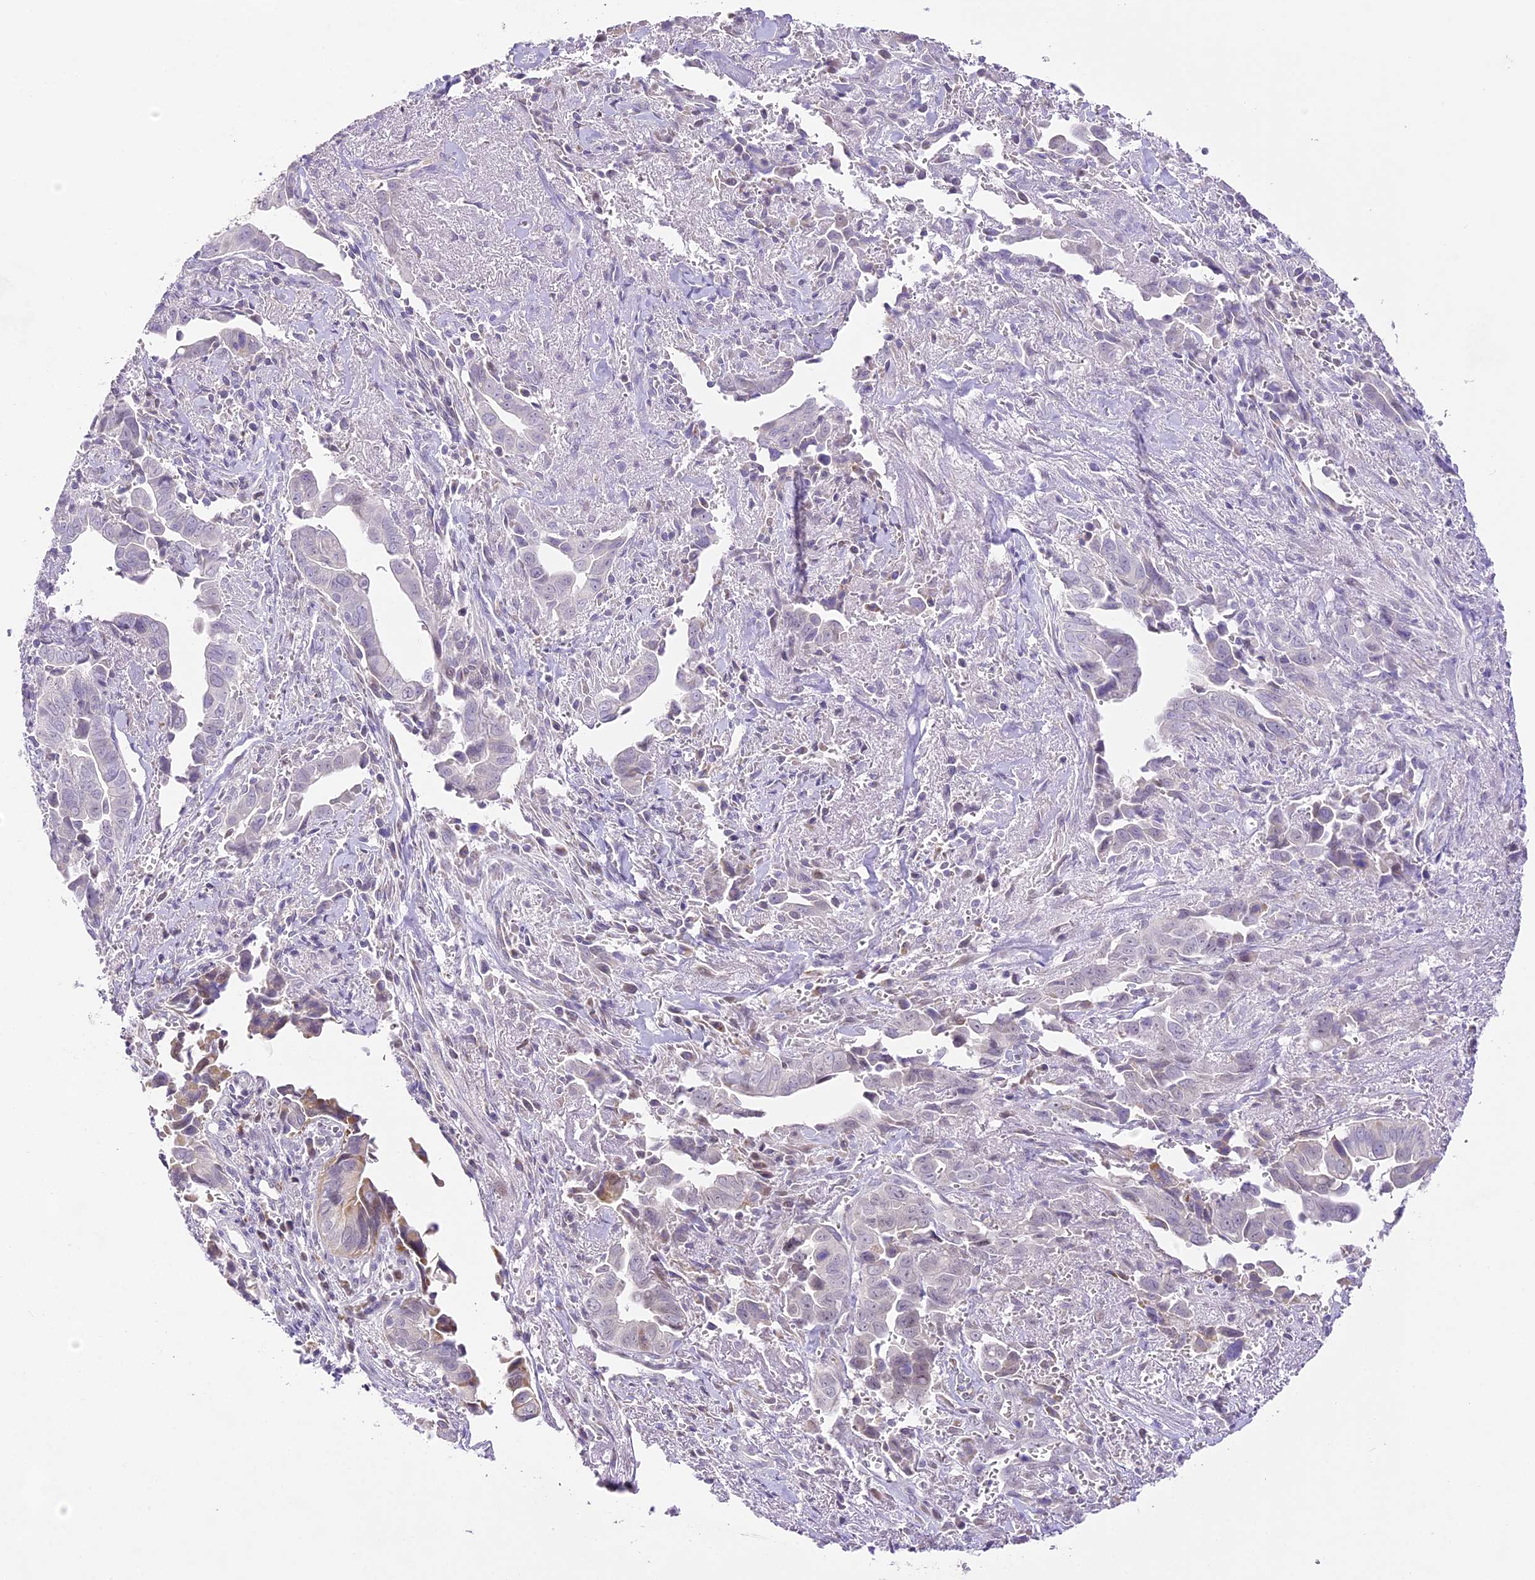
{"staining": {"intensity": "negative", "quantity": "none", "location": "none"}, "tissue": "liver cancer", "cell_type": "Tumor cells", "image_type": "cancer", "snomed": [{"axis": "morphology", "description": "Cholangiocarcinoma"}, {"axis": "topography", "description": "Liver"}], "caption": "A high-resolution micrograph shows IHC staining of liver cancer (cholangiocarcinoma), which shows no significant expression in tumor cells.", "gene": "CCDC30", "patient": {"sex": "female", "age": 79}}